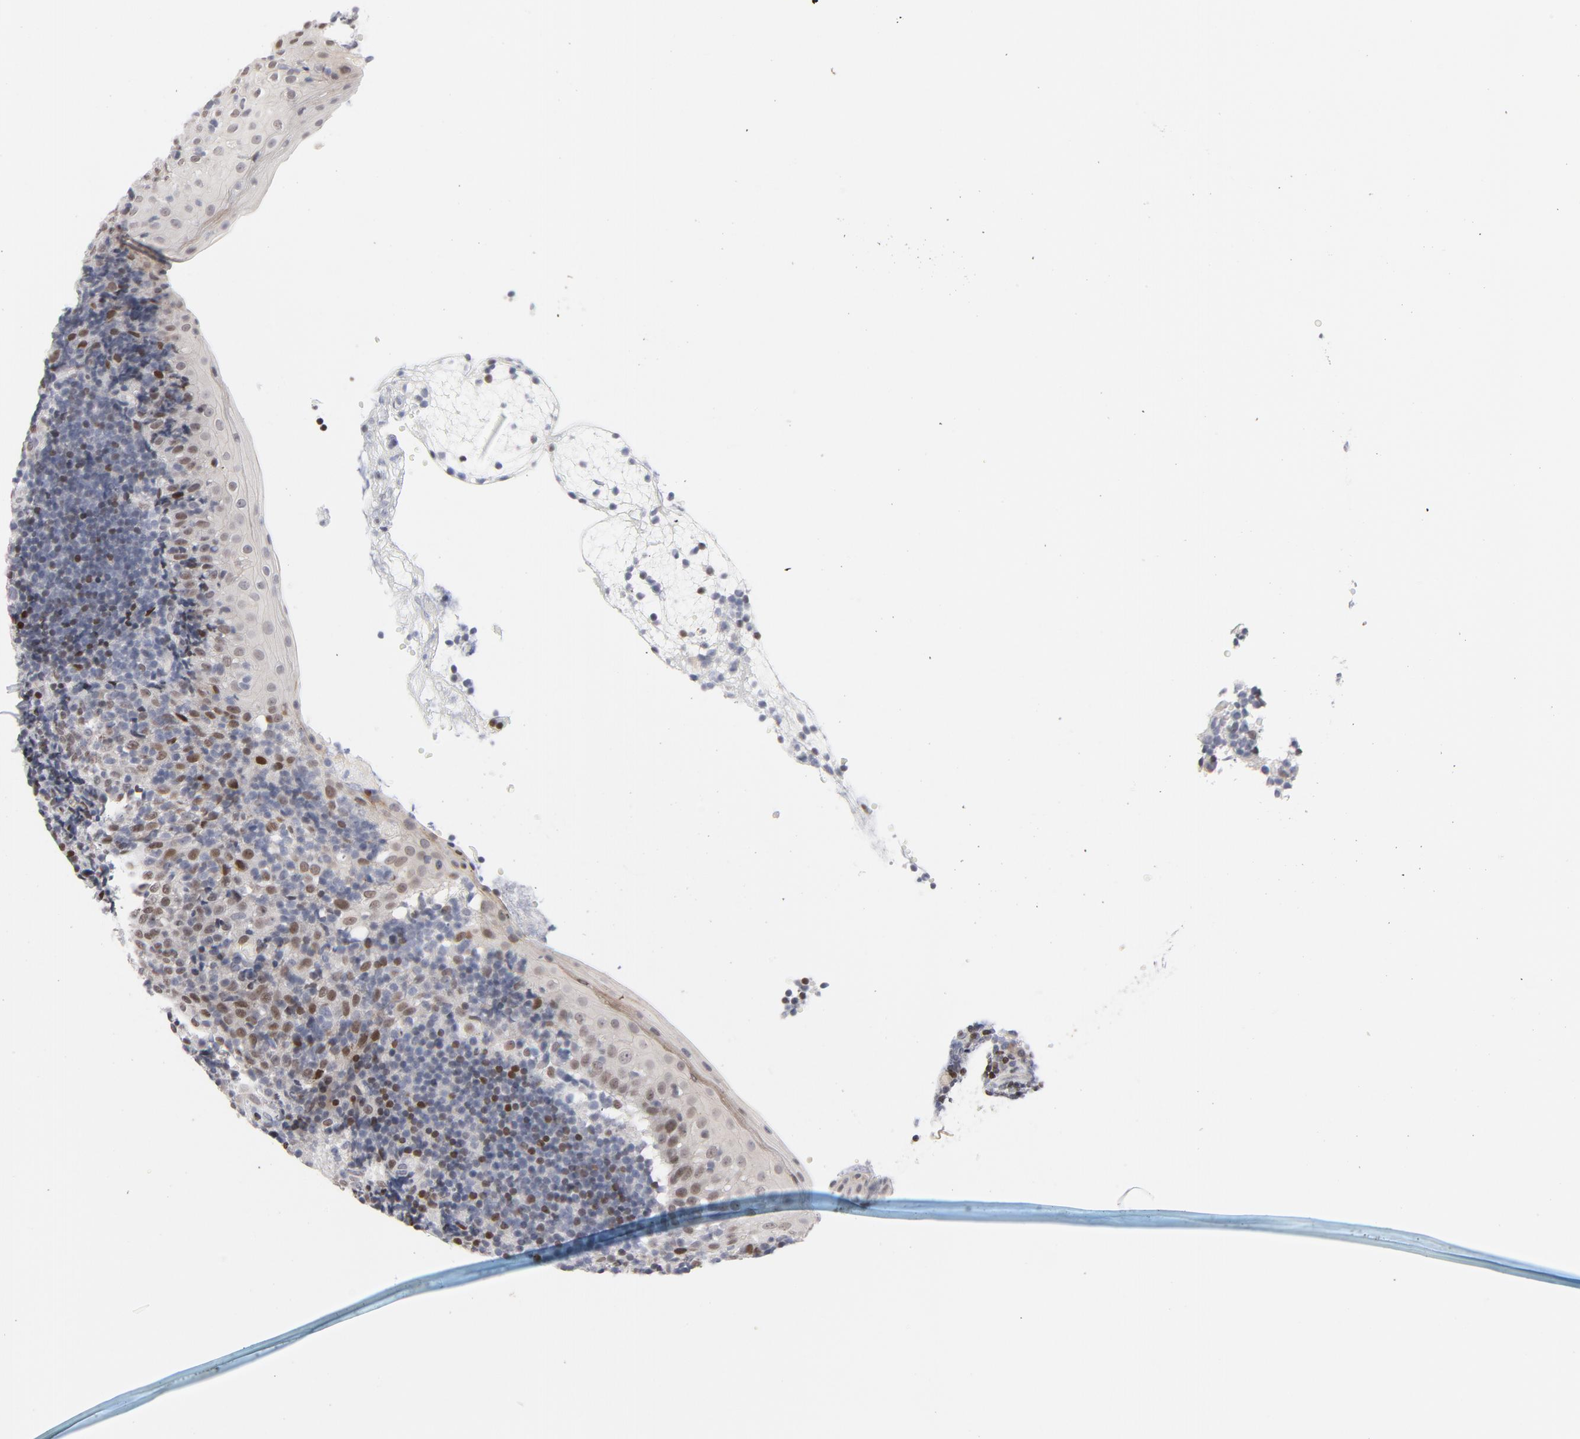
{"staining": {"intensity": "weak", "quantity": "<25%", "location": "nuclear"}, "tissue": "tonsil", "cell_type": "Germinal center cells", "image_type": "normal", "snomed": [{"axis": "morphology", "description": "Normal tissue, NOS"}, {"axis": "topography", "description": "Tonsil"}], "caption": "Photomicrograph shows no significant protein positivity in germinal center cells of benign tonsil.", "gene": "NFIC", "patient": {"sex": "female", "age": 40}}